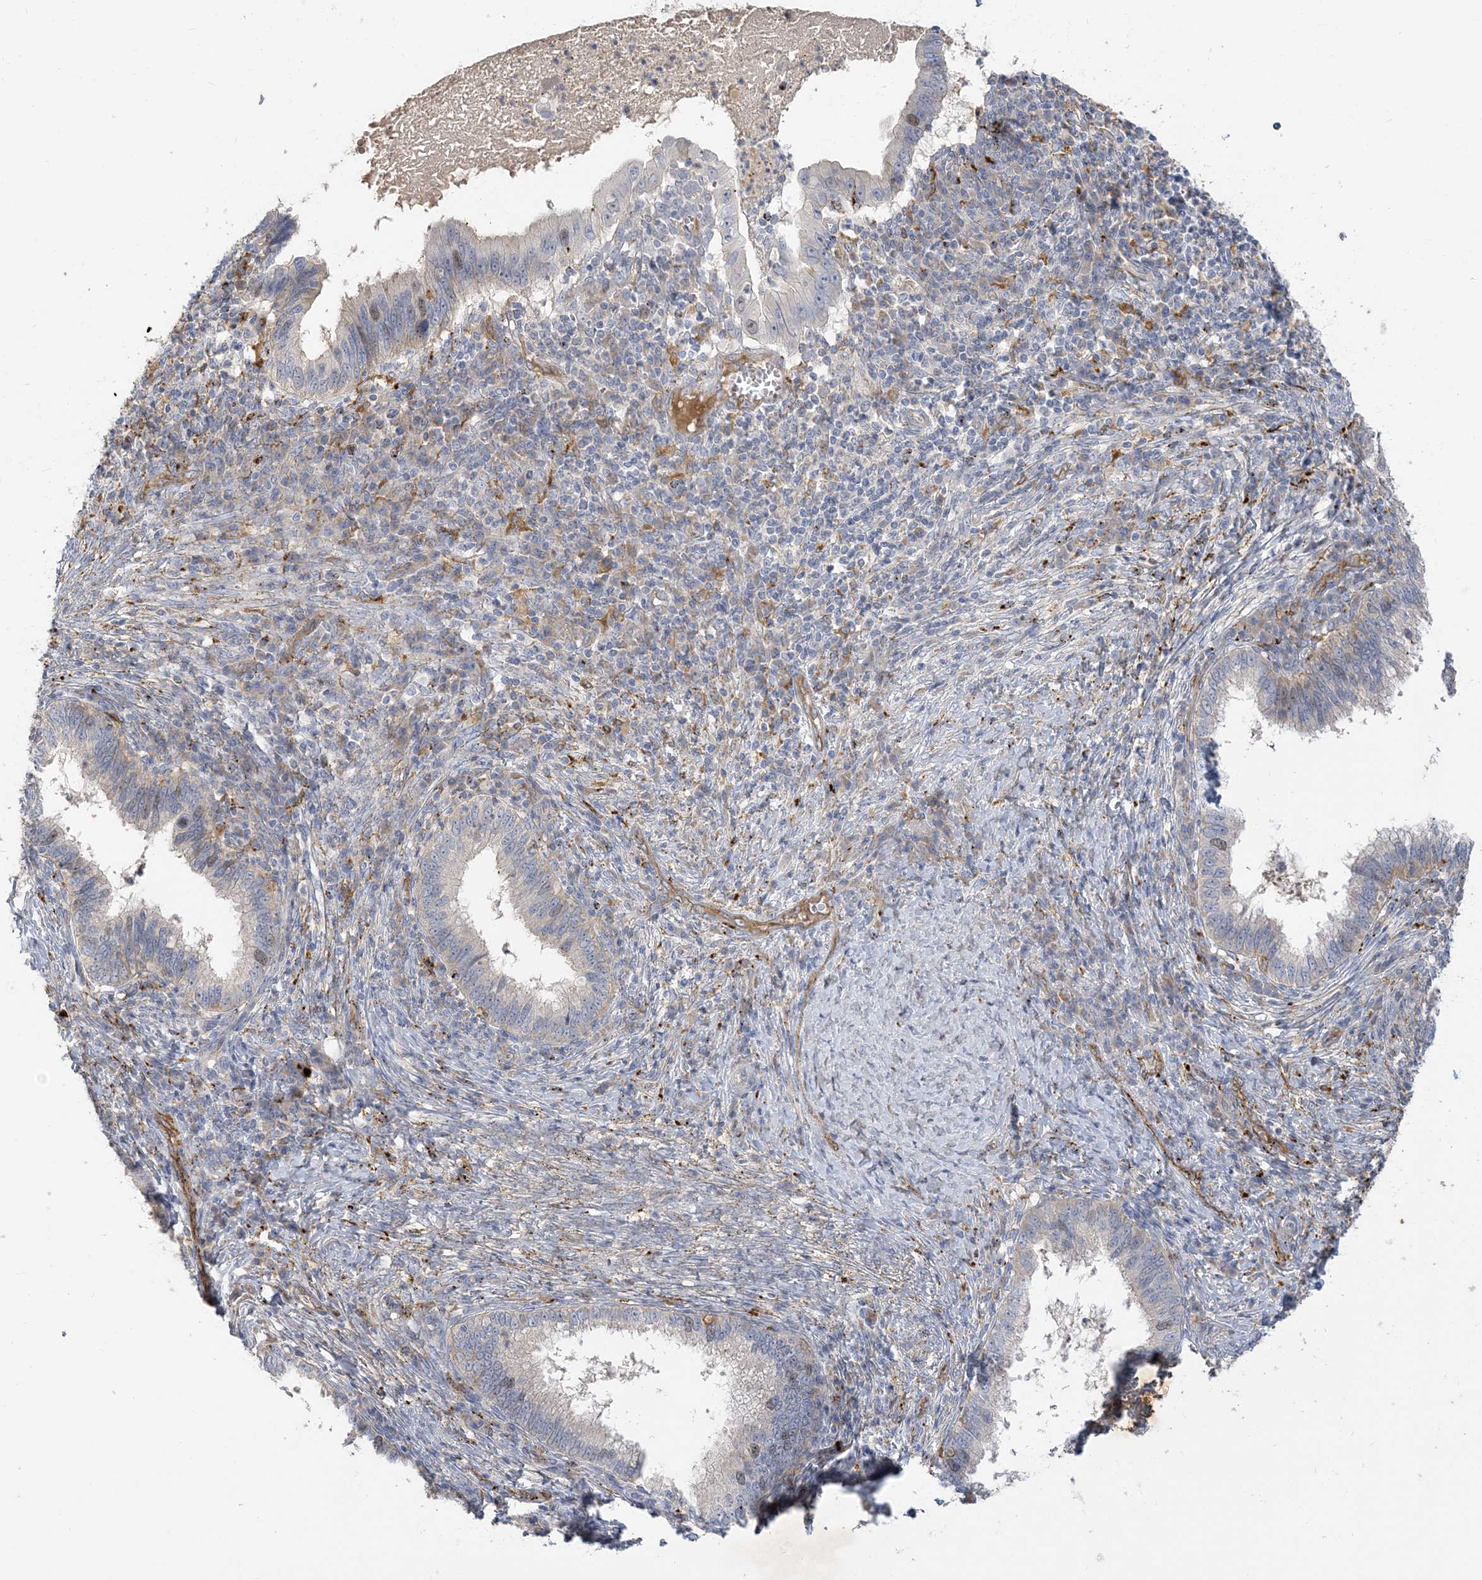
{"staining": {"intensity": "weak", "quantity": "<25%", "location": "nuclear"}, "tissue": "cervical cancer", "cell_type": "Tumor cells", "image_type": "cancer", "snomed": [{"axis": "morphology", "description": "Adenocarcinoma, NOS"}, {"axis": "topography", "description": "Cervix"}], "caption": "This is a histopathology image of IHC staining of cervical cancer (adenocarcinoma), which shows no expression in tumor cells.", "gene": "PEAR1", "patient": {"sex": "female", "age": 36}}